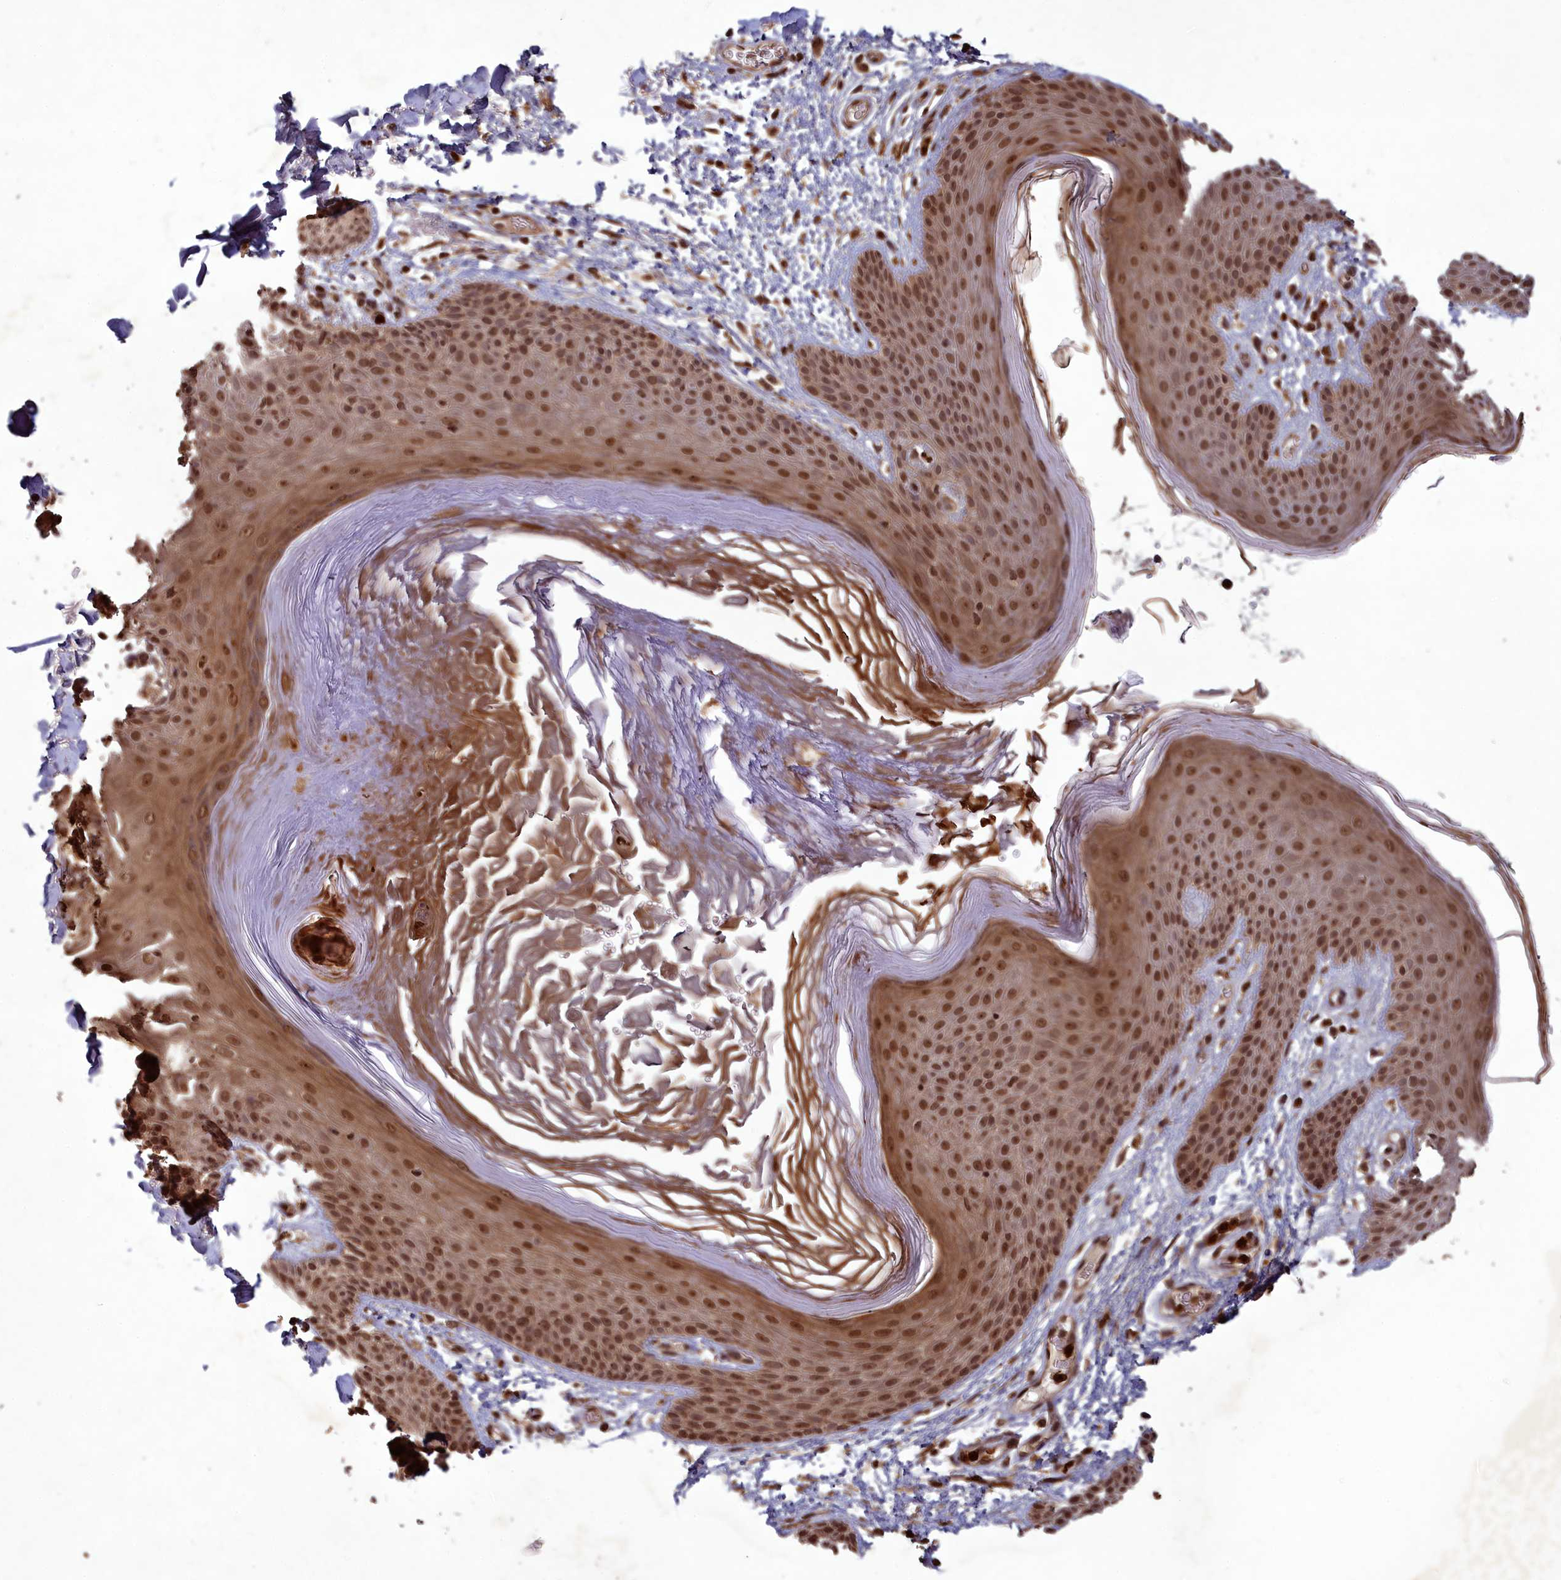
{"staining": {"intensity": "moderate", "quantity": ">75%", "location": "cytoplasmic/membranous,nuclear"}, "tissue": "skin", "cell_type": "Epidermal cells", "image_type": "normal", "snomed": [{"axis": "morphology", "description": "Normal tissue, NOS"}, {"axis": "topography", "description": "Anal"}], "caption": "Immunohistochemical staining of unremarkable human skin shows medium levels of moderate cytoplasmic/membranous,nuclear positivity in about >75% of epidermal cells.", "gene": "SRMS", "patient": {"sex": "male", "age": 74}}